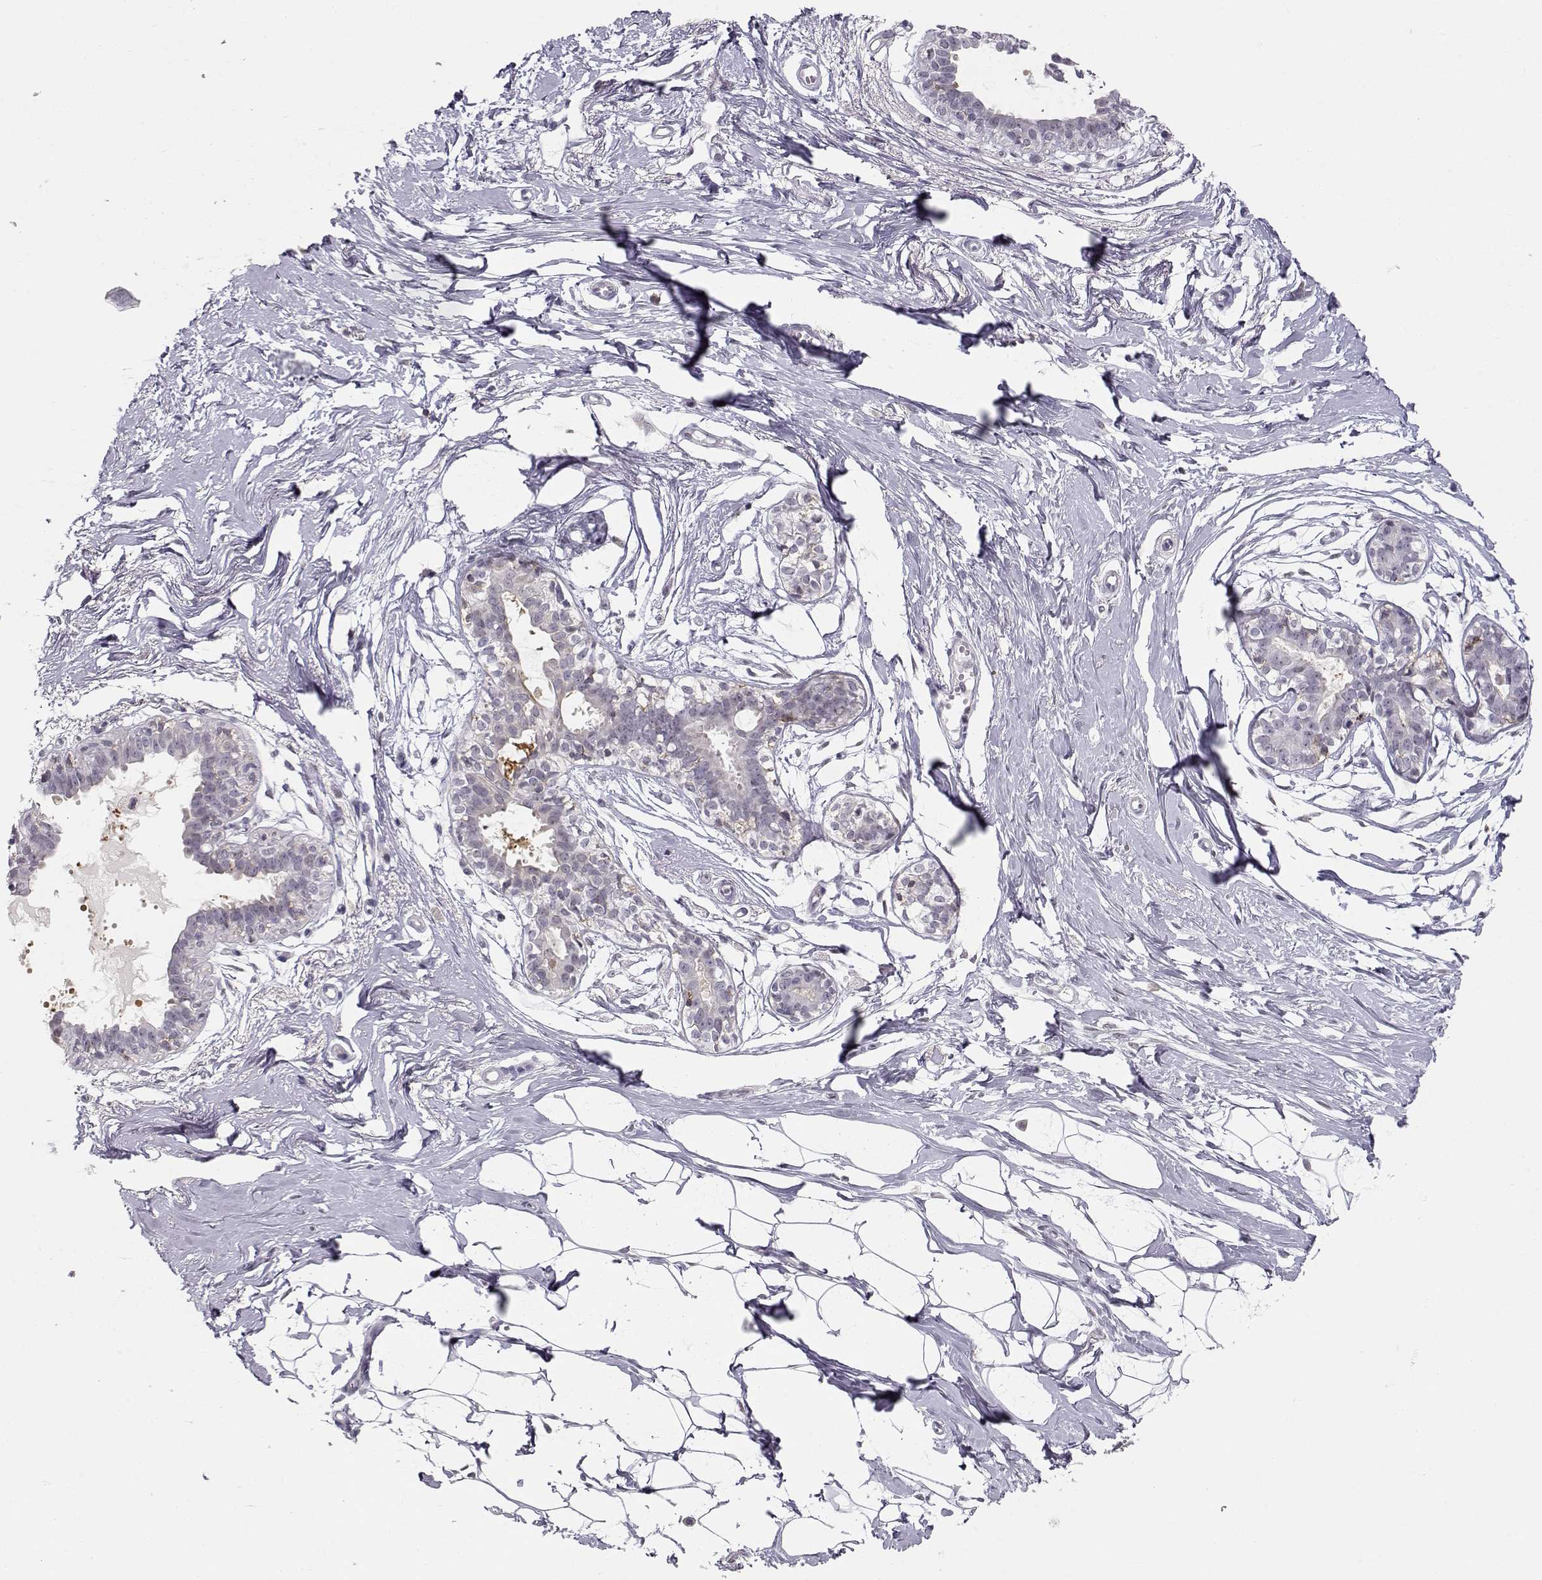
{"staining": {"intensity": "negative", "quantity": "none", "location": "none"}, "tissue": "breast", "cell_type": "Adipocytes", "image_type": "normal", "snomed": [{"axis": "morphology", "description": "Normal tissue, NOS"}, {"axis": "topography", "description": "Breast"}], "caption": "High magnification brightfield microscopy of normal breast stained with DAB (3,3'-diaminobenzidine) (brown) and counterstained with hematoxylin (blue): adipocytes show no significant staining.", "gene": "TEPP", "patient": {"sex": "female", "age": 49}}